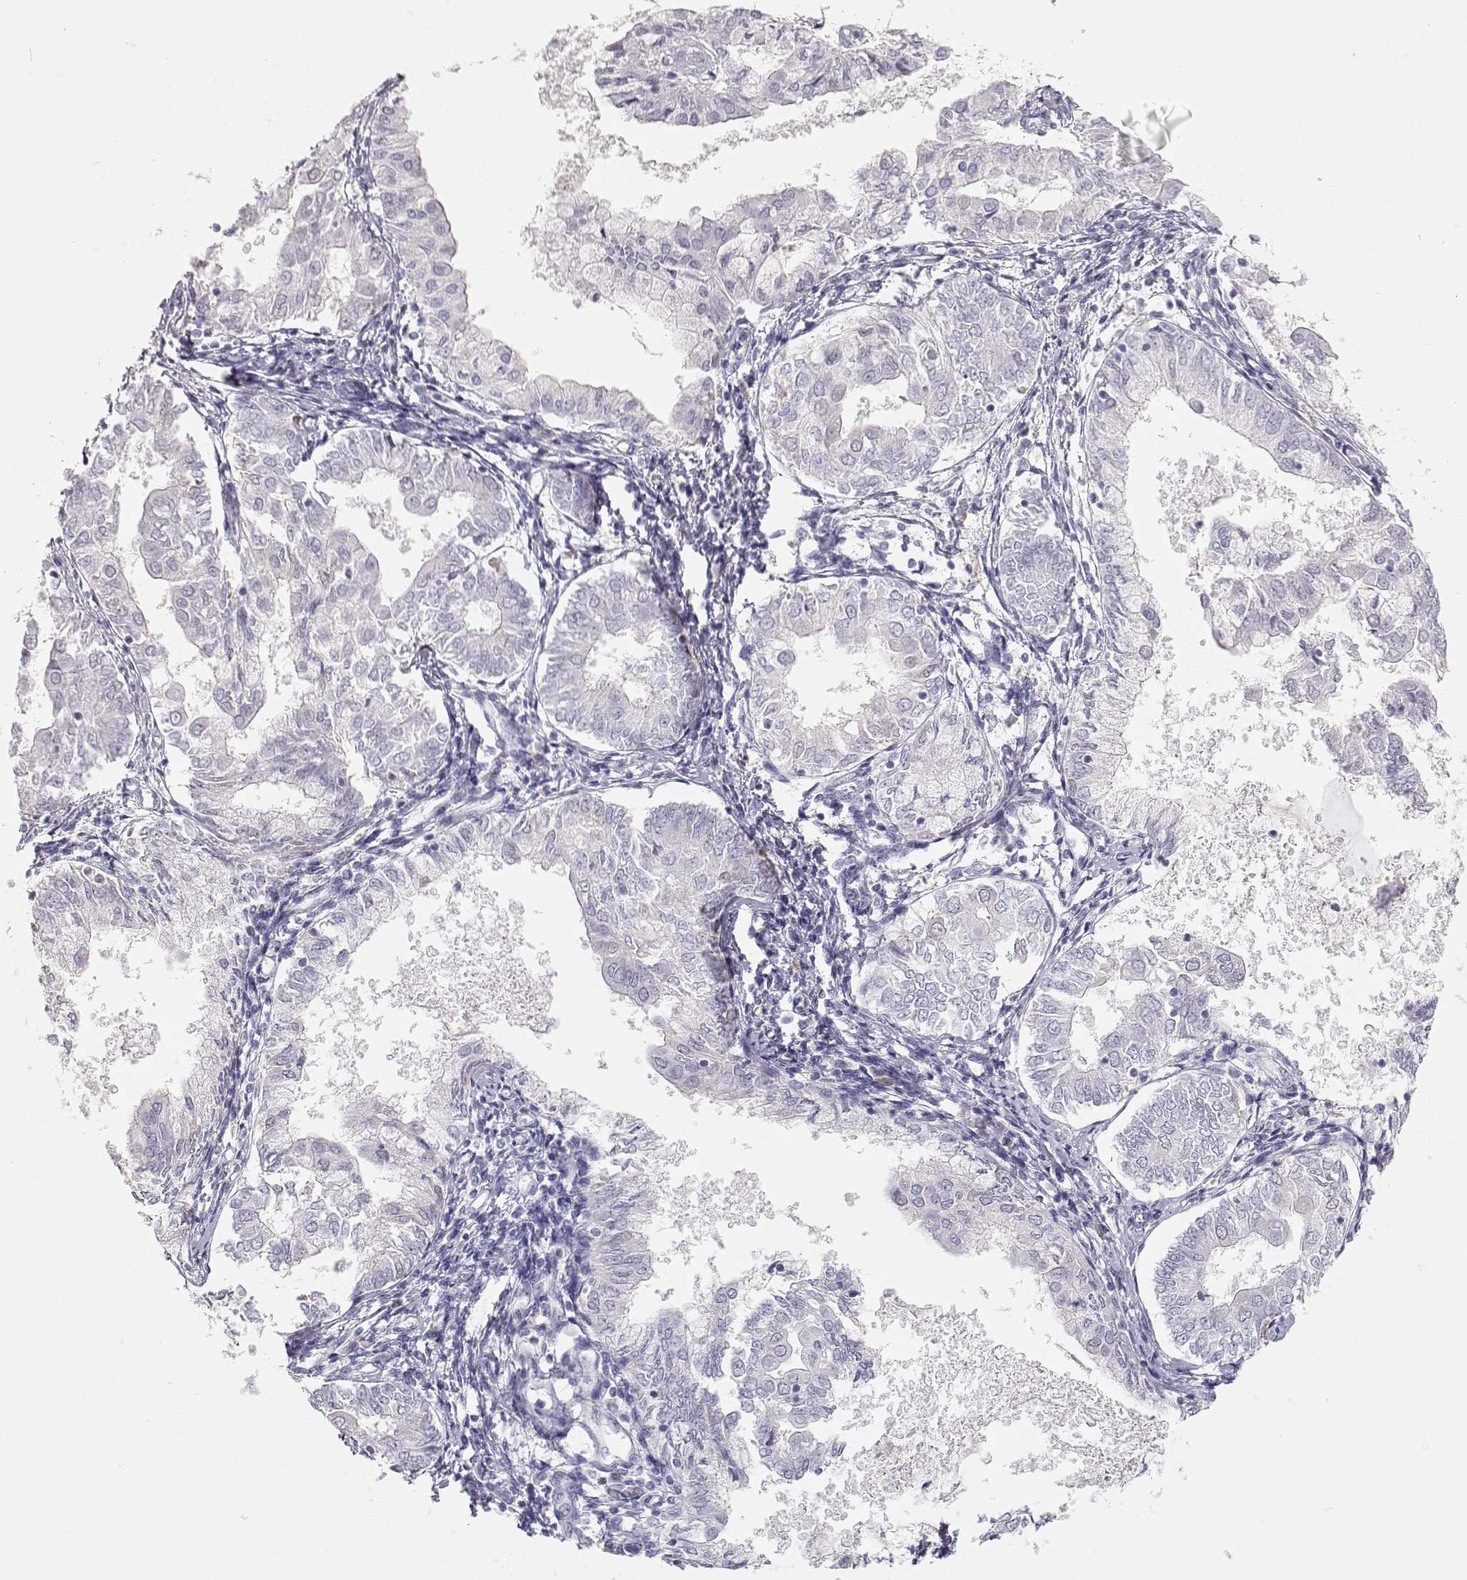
{"staining": {"intensity": "negative", "quantity": "none", "location": "none"}, "tissue": "endometrial cancer", "cell_type": "Tumor cells", "image_type": "cancer", "snomed": [{"axis": "morphology", "description": "Adenocarcinoma, NOS"}, {"axis": "topography", "description": "Endometrium"}], "caption": "IHC of human endometrial cancer exhibits no staining in tumor cells.", "gene": "SLCO6A1", "patient": {"sex": "female", "age": 68}}